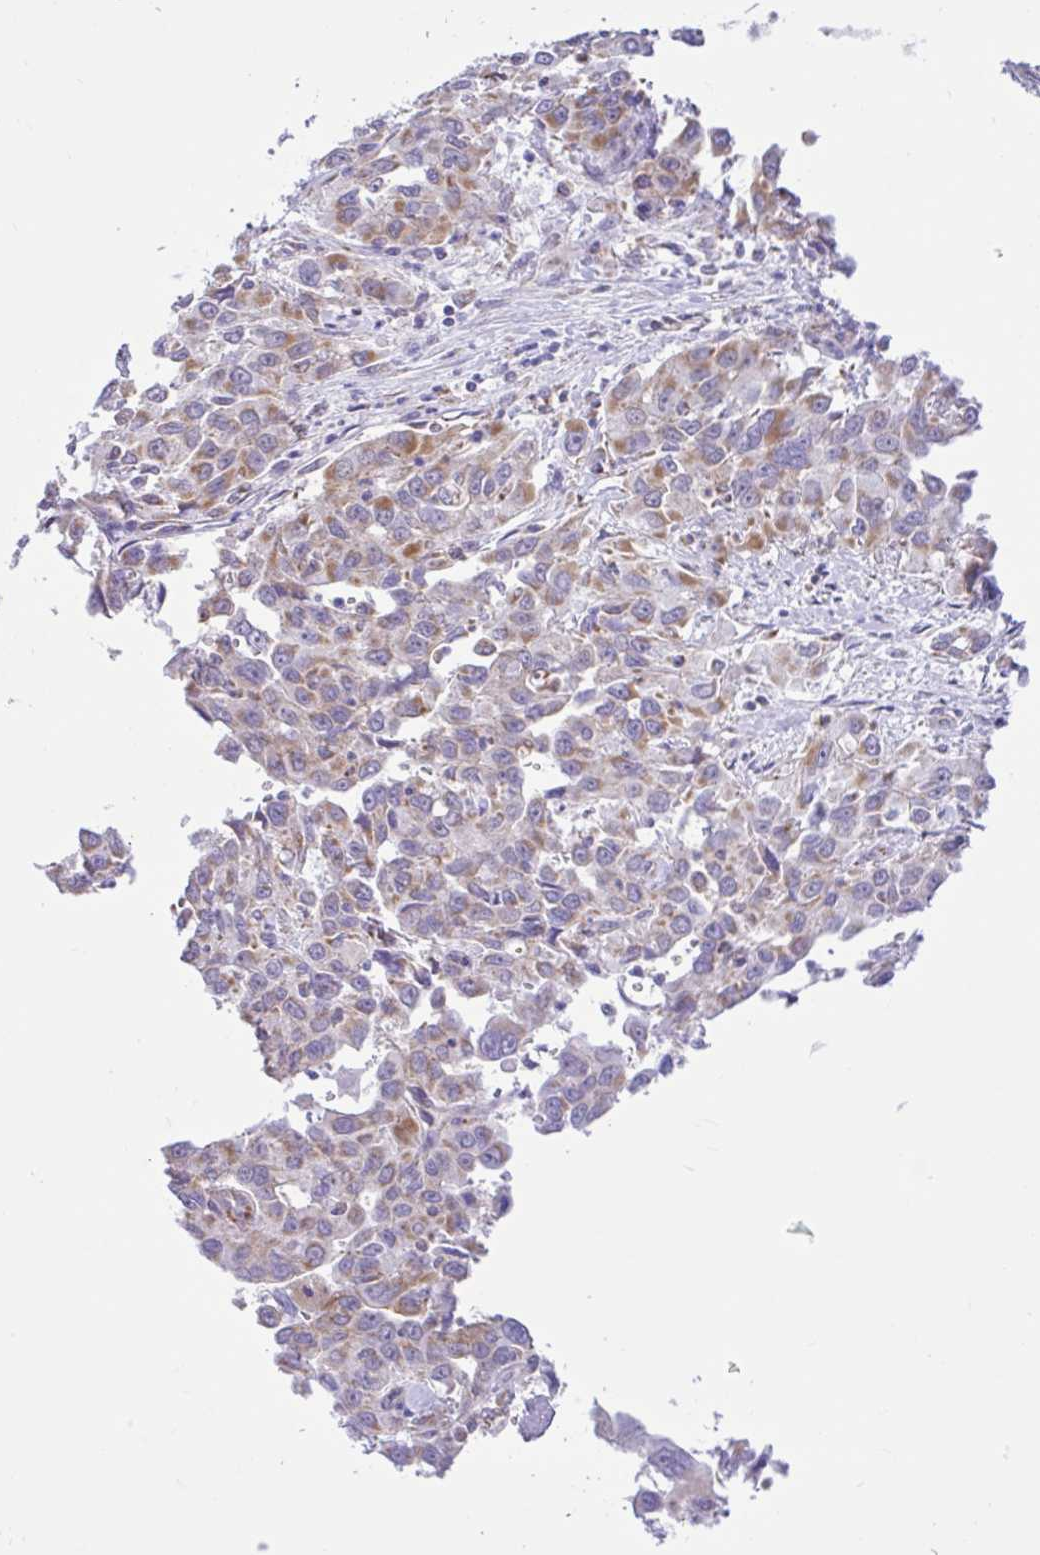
{"staining": {"intensity": "moderate", "quantity": ">75%", "location": "cytoplasmic/membranous"}, "tissue": "liver cancer", "cell_type": "Tumor cells", "image_type": "cancer", "snomed": [{"axis": "morphology", "description": "Carcinoma, Hepatocellular, NOS"}, {"axis": "topography", "description": "Liver"}], "caption": "DAB (3,3'-diaminobenzidine) immunohistochemical staining of human liver cancer (hepatocellular carcinoma) exhibits moderate cytoplasmic/membranous protein expression in about >75% of tumor cells. The protein is stained brown, and the nuclei are stained in blue (DAB (3,3'-diaminobenzidine) IHC with brightfield microscopy, high magnification).", "gene": "NDUFS2", "patient": {"sex": "male", "age": 63}}